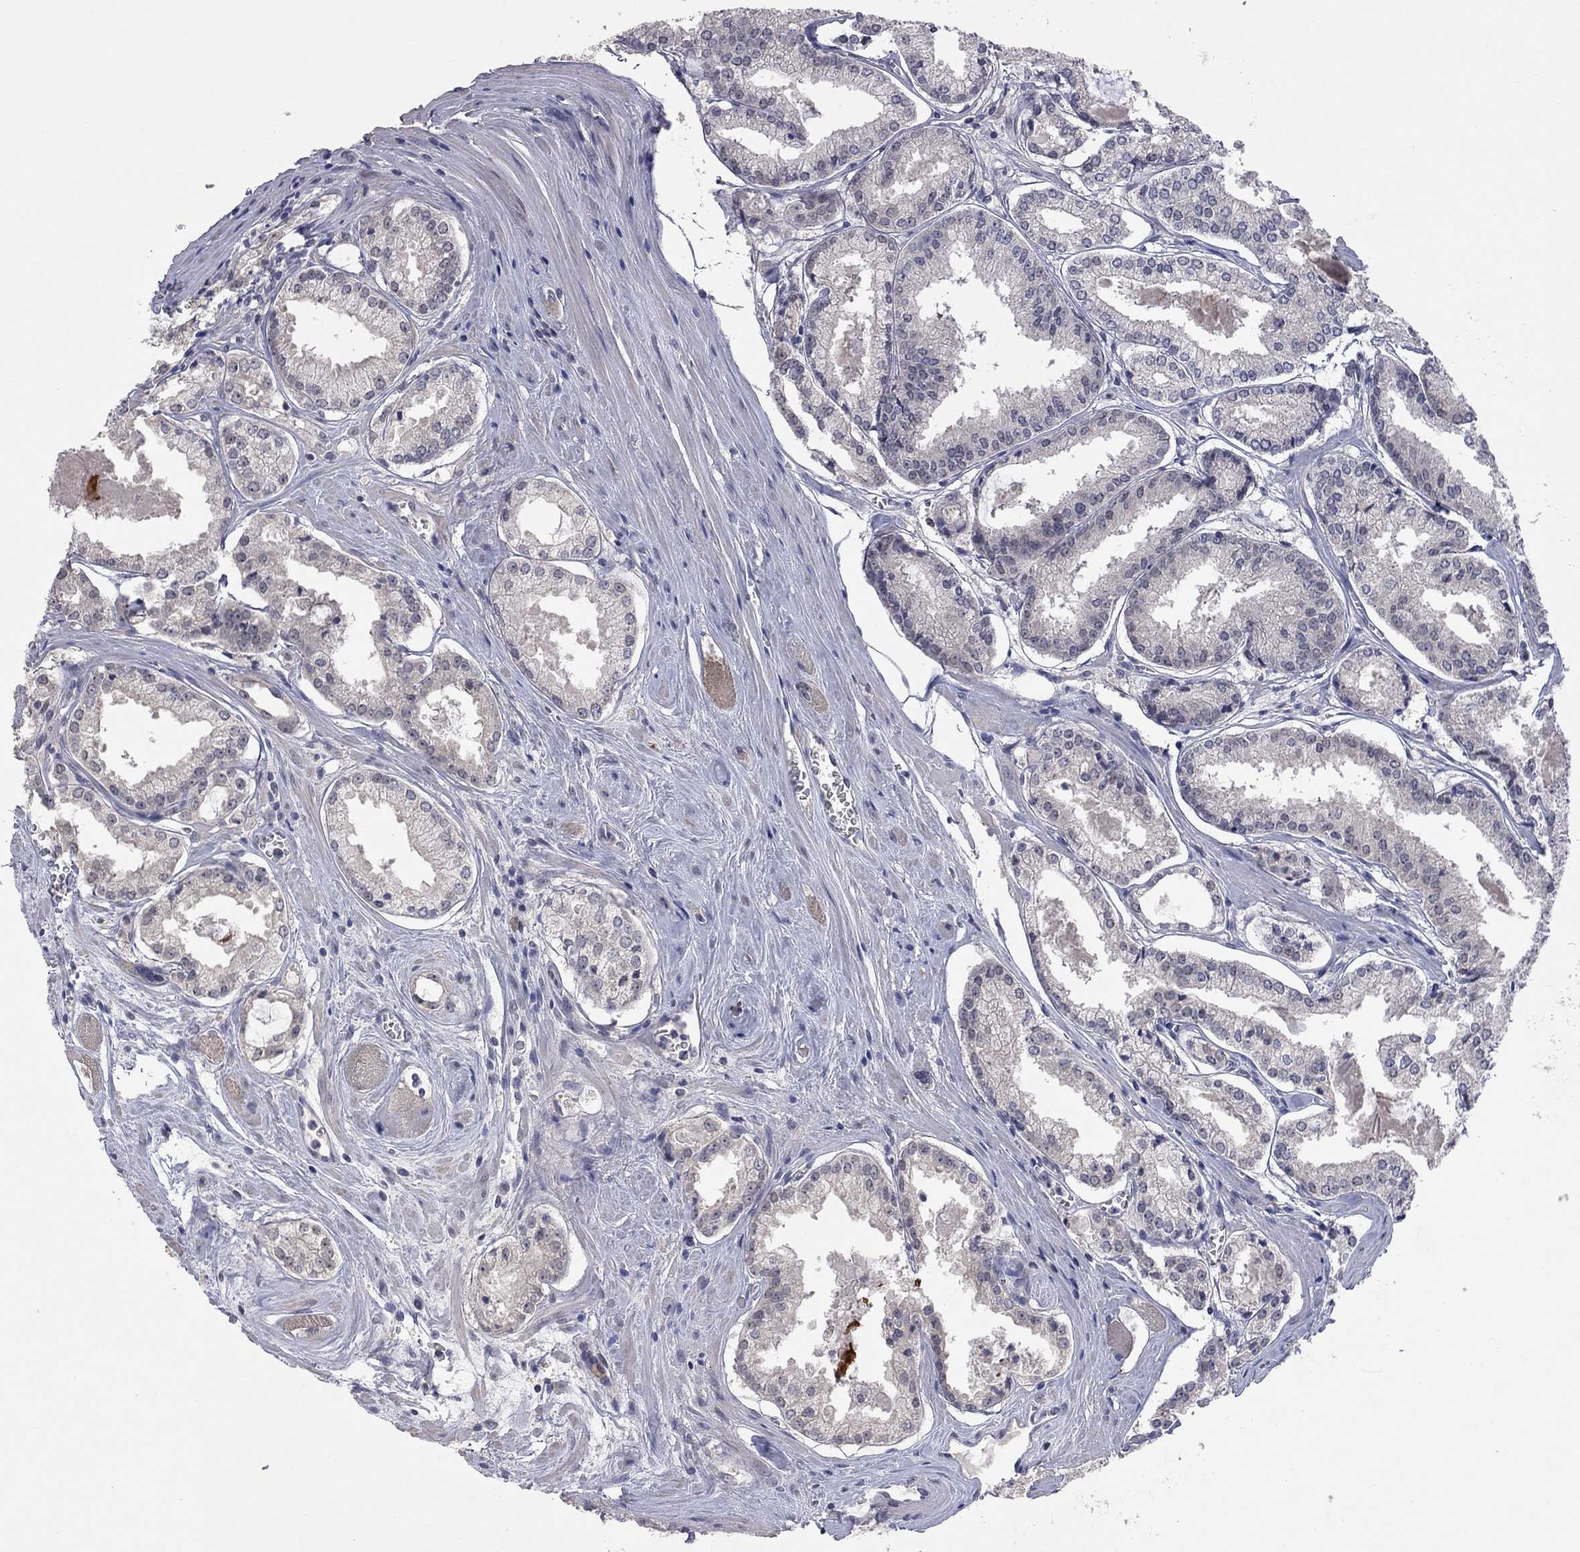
{"staining": {"intensity": "negative", "quantity": "none", "location": "none"}, "tissue": "prostate cancer", "cell_type": "Tumor cells", "image_type": "cancer", "snomed": [{"axis": "morphology", "description": "Adenocarcinoma, NOS"}, {"axis": "topography", "description": "Prostate"}], "caption": "Tumor cells are negative for protein expression in human prostate cancer.", "gene": "FABP12", "patient": {"sex": "male", "age": 72}}